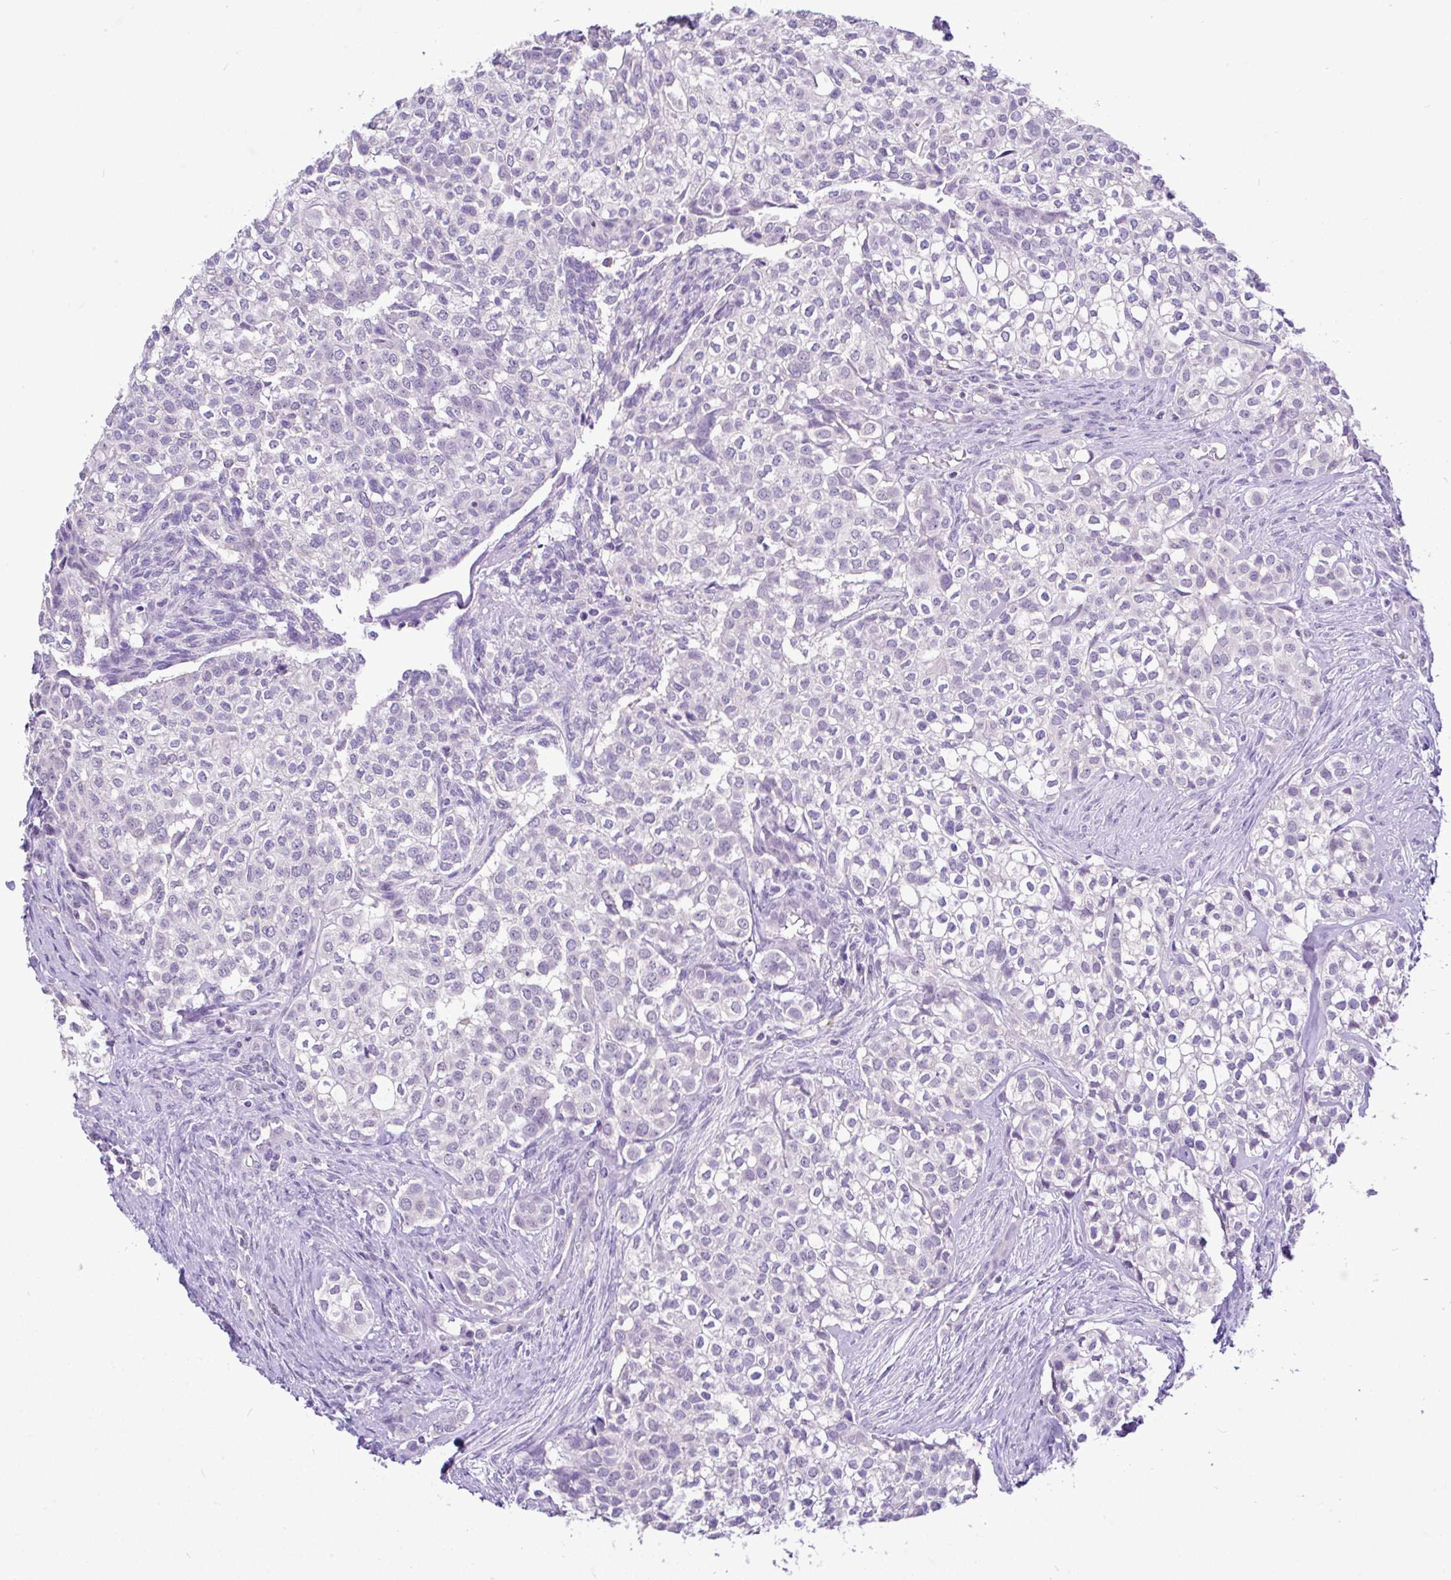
{"staining": {"intensity": "negative", "quantity": "none", "location": "none"}, "tissue": "head and neck cancer", "cell_type": "Tumor cells", "image_type": "cancer", "snomed": [{"axis": "morphology", "description": "Adenocarcinoma, NOS"}, {"axis": "topography", "description": "Head-Neck"}], "caption": "Immunohistochemistry histopathology image of neoplastic tissue: human head and neck cancer stained with DAB shows no significant protein positivity in tumor cells.", "gene": "CTU1", "patient": {"sex": "male", "age": 81}}